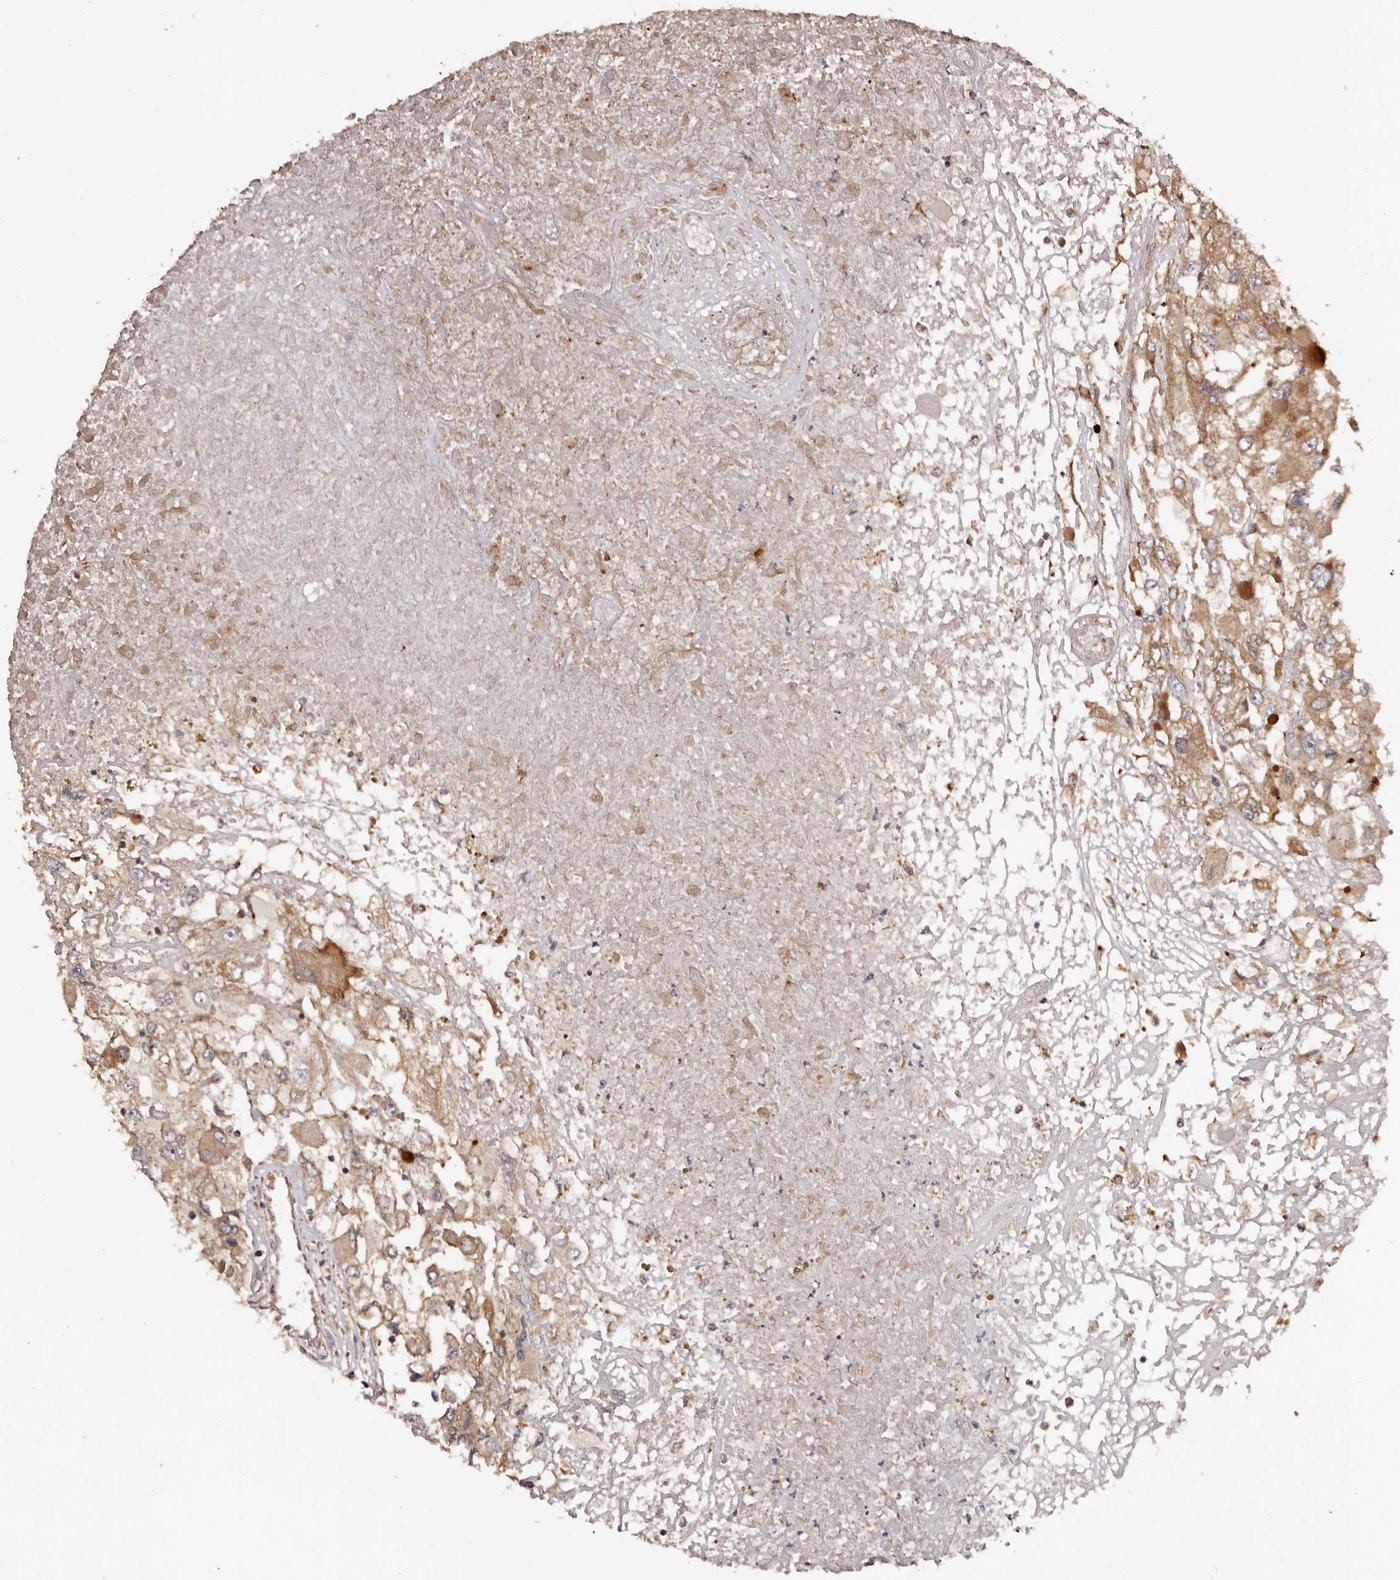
{"staining": {"intensity": "moderate", "quantity": ">75%", "location": "cytoplasmic/membranous"}, "tissue": "renal cancer", "cell_type": "Tumor cells", "image_type": "cancer", "snomed": [{"axis": "morphology", "description": "Adenocarcinoma, NOS"}, {"axis": "topography", "description": "Kidney"}], "caption": "An IHC photomicrograph of neoplastic tissue is shown. Protein staining in brown shows moderate cytoplasmic/membranous positivity in renal adenocarcinoma within tumor cells.", "gene": "GTPBP1", "patient": {"sex": "female", "age": 52}}